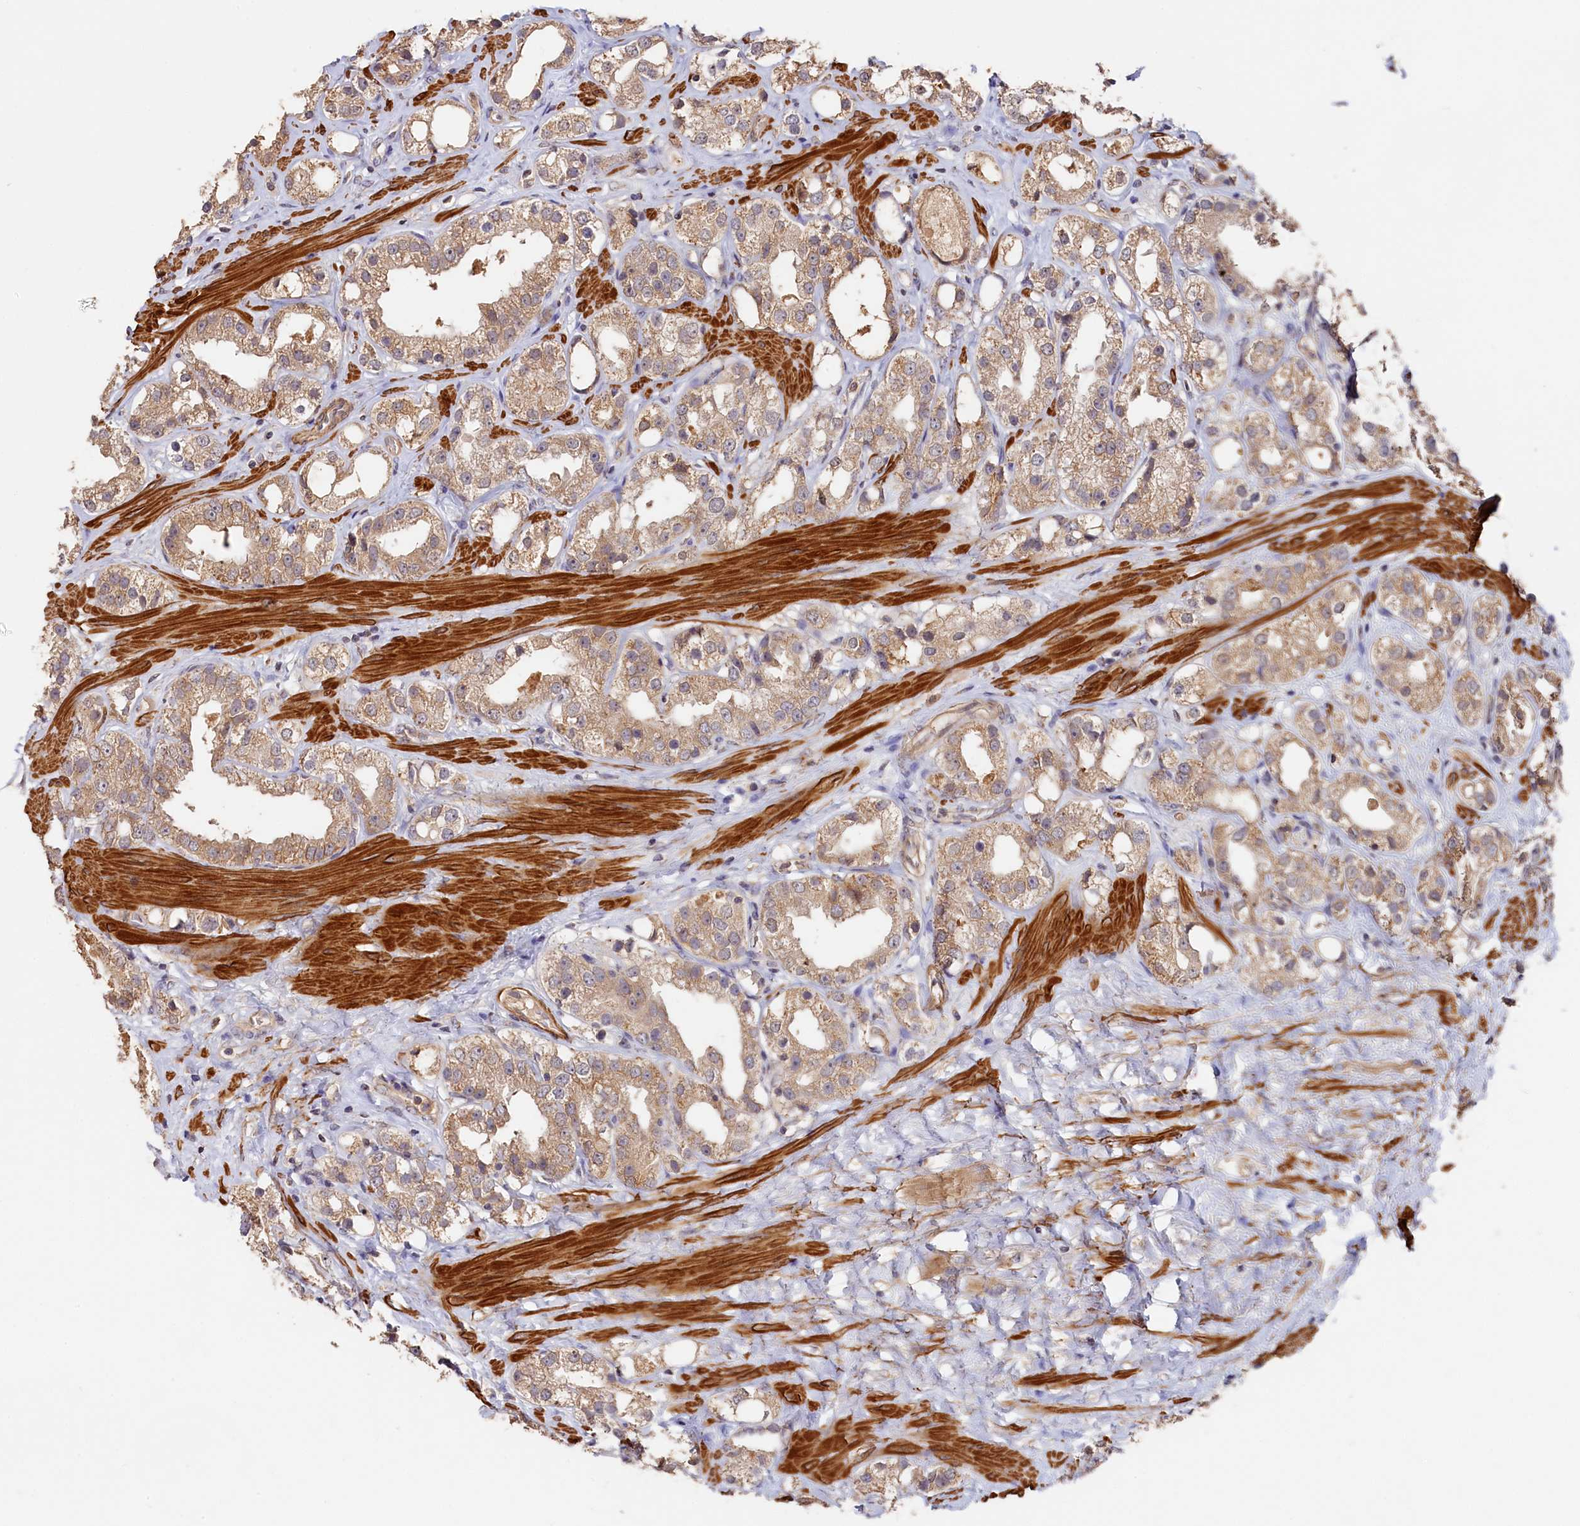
{"staining": {"intensity": "moderate", "quantity": ">75%", "location": "cytoplasmic/membranous"}, "tissue": "prostate cancer", "cell_type": "Tumor cells", "image_type": "cancer", "snomed": [{"axis": "morphology", "description": "Adenocarcinoma, NOS"}, {"axis": "topography", "description": "Prostate"}], "caption": "Human prostate cancer stained with a protein marker demonstrates moderate staining in tumor cells.", "gene": "TANGO6", "patient": {"sex": "male", "age": 79}}